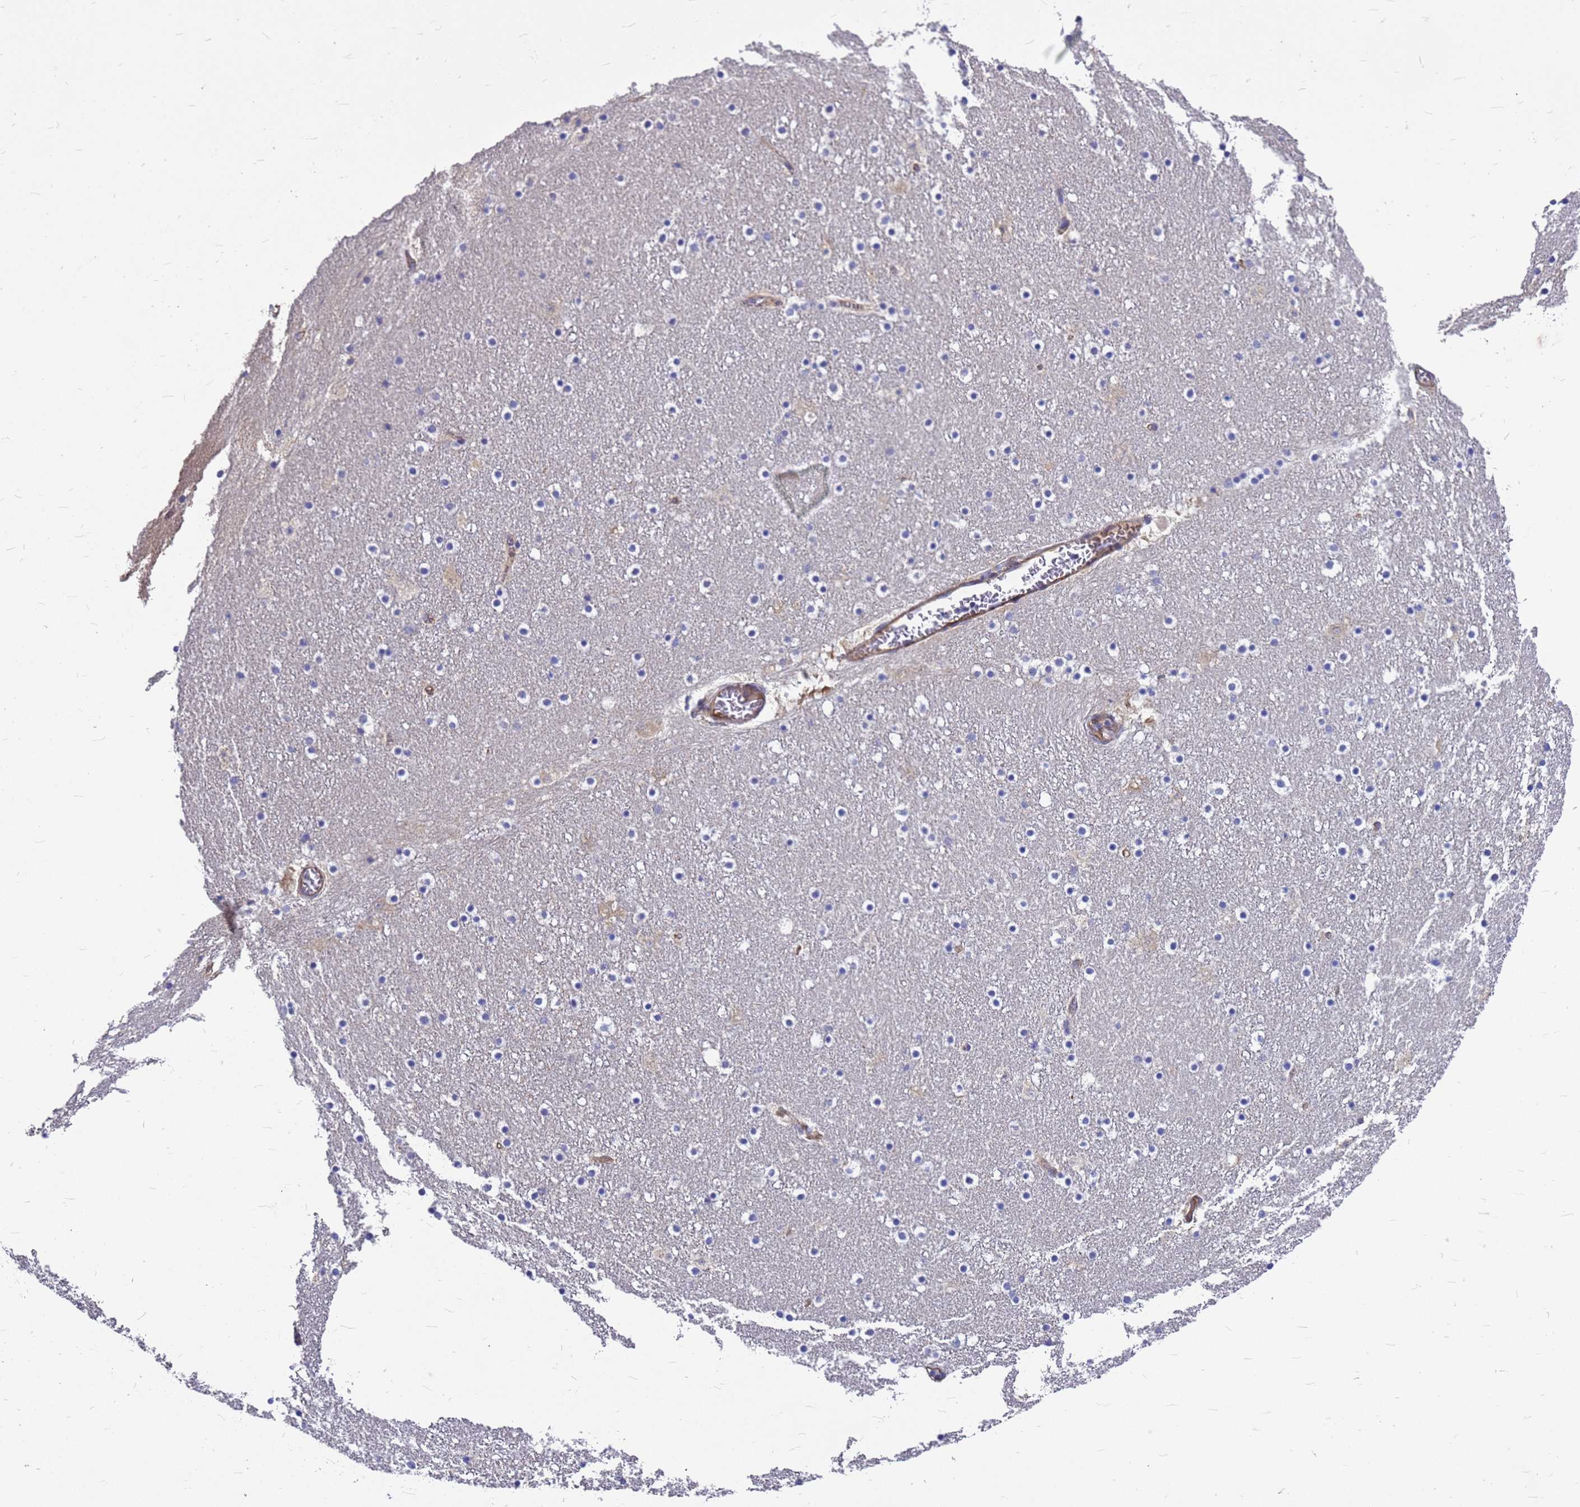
{"staining": {"intensity": "negative", "quantity": "none", "location": "none"}, "tissue": "caudate", "cell_type": "Glial cells", "image_type": "normal", "snomed": [{"axis": "morphology", "description": "Normal tissue, NOS"}, {"axis": "topography", "description": "Lateral ventricle wall"}], "caption": "DAB immunohistochemical staining of normal human caudate exhibits no significant expression in glial cells. The staining was performed using DAB to visualize the protein expression in brown, while the nuclei were stained in blue with hematoxylin (Magnification: 20x).", "gene": "FBXW5", "patient": {"sex": "male", "age": 45}}